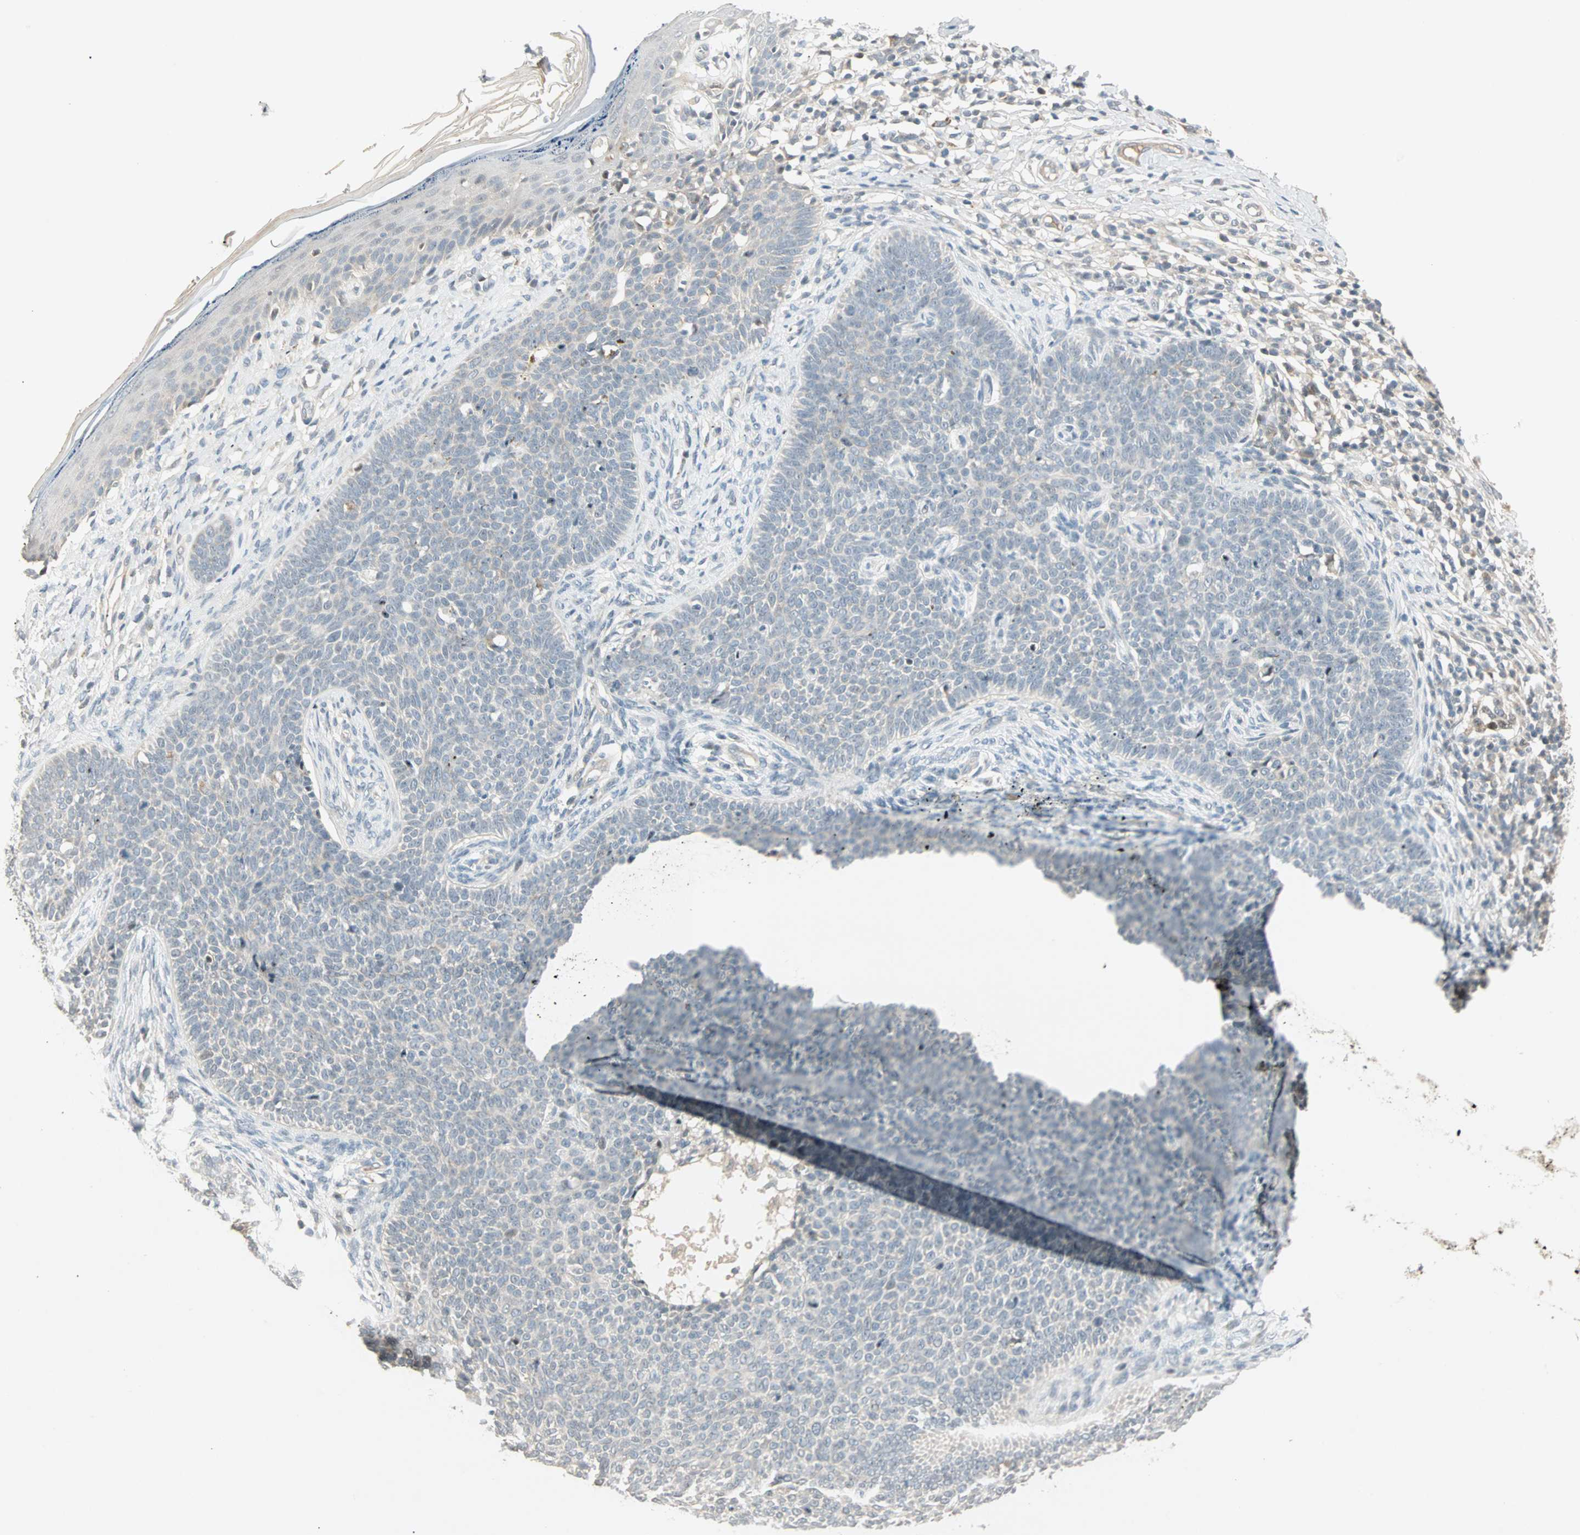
{"staining": {"intensity": "negative", "quantity": "none", "location": "none"}, "tissue": "skin cancer", "cell_type": "Tumor cells", "image_type": "cancer", "snomed": [{"axis": "morphology", "description": "Normal tissue, NOS"}, {"axis": "morphology", "description": "Basal cell carcinoma"}, {"axis": "topography", "description": "Skin"}], "caption": "Protein analysis of skin cancer displays no significant positivity in tumor cells.", "gene": "ACSL5", "patient": {"sex": "male", "age": 87}}